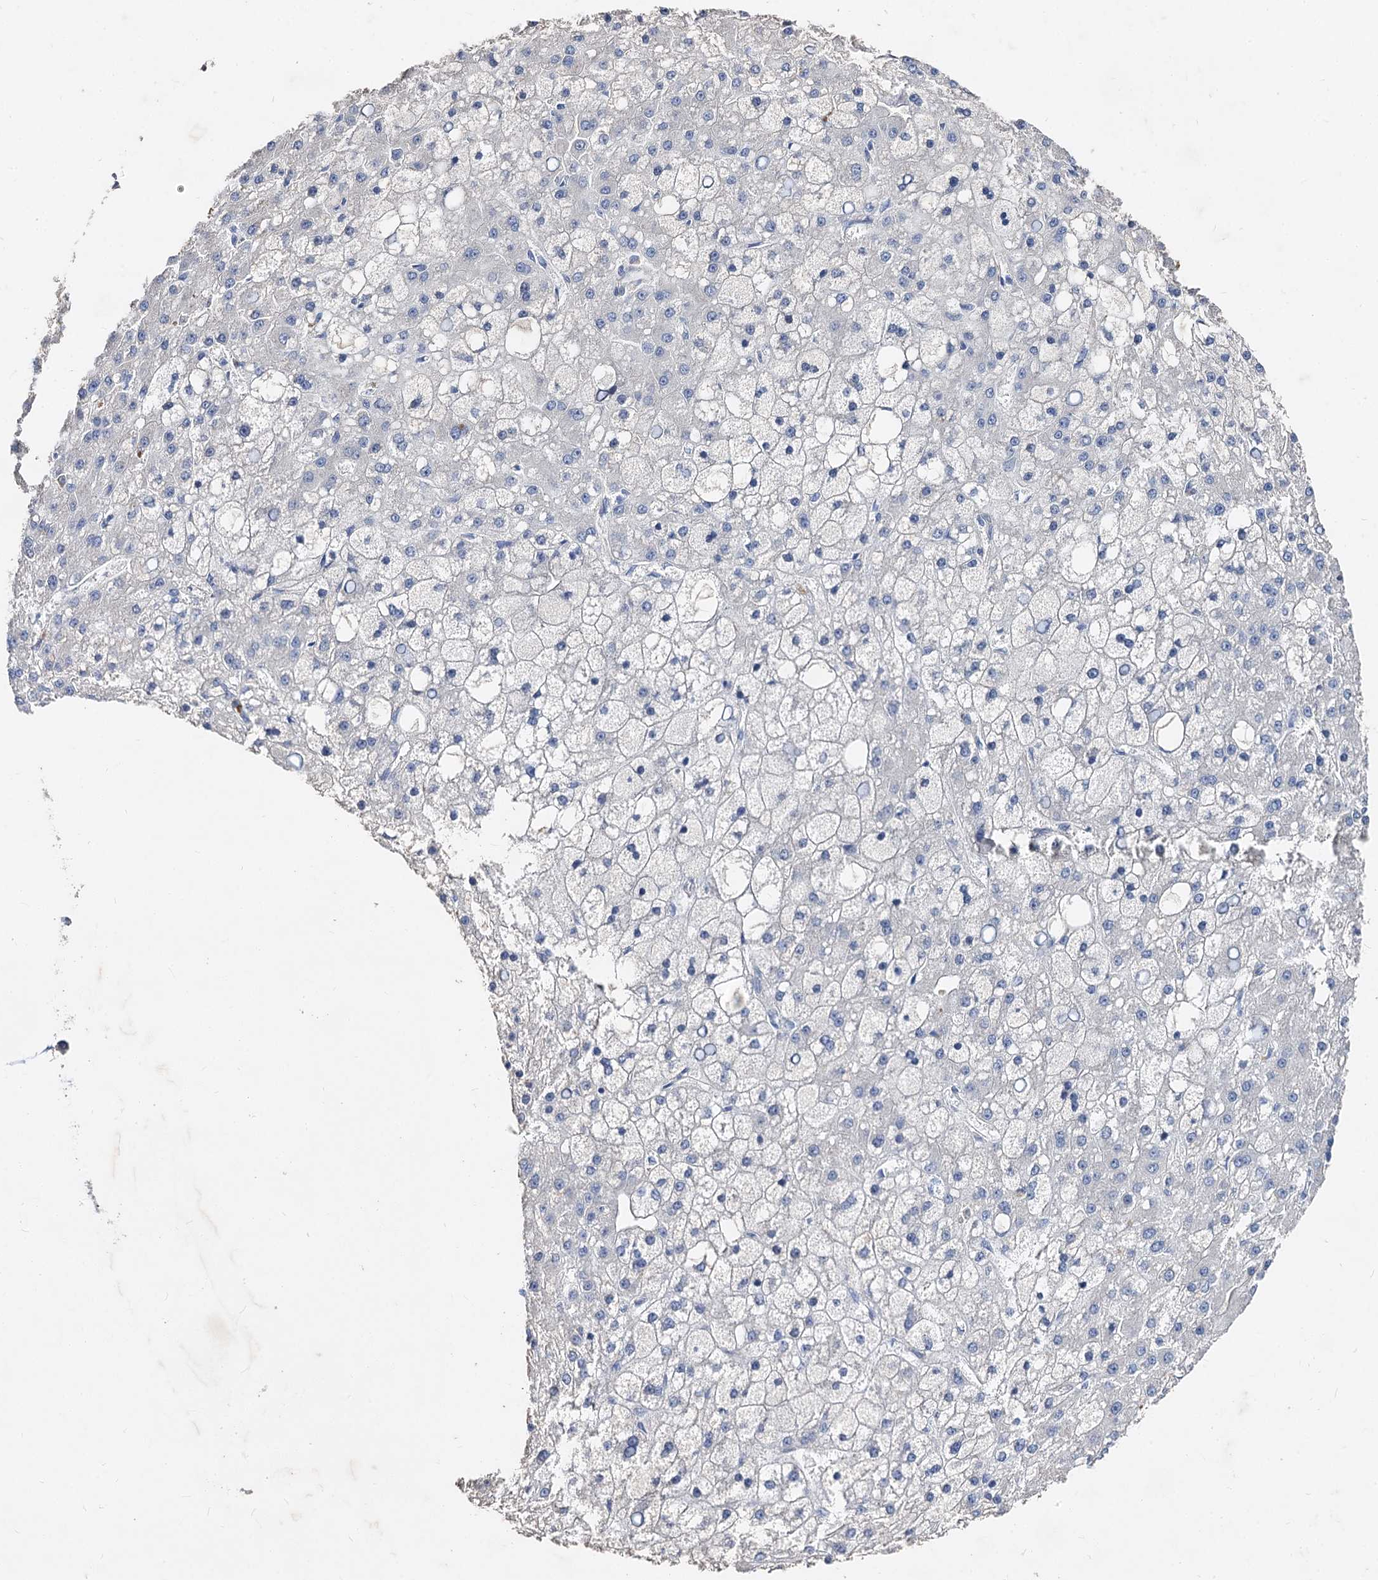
{"staining": {"intensity": "negative", "quantity": "none", "location": "none"}, "tissue": "liver cancer", "cell_type": "Tumor cells", "image_type": "cancer", "snomed": [{"axis": "morphology", "description": "Carcinoma, Hepatocellular, NOS"}, {"axis": "topography", "description": "Liver"}], "caption": "The image reveals no significant positivity in tumor cells of hepatocellular carcinoma (liver).", "gene": "HVCN1", "patient": {"sex": "male", "age": 67}}